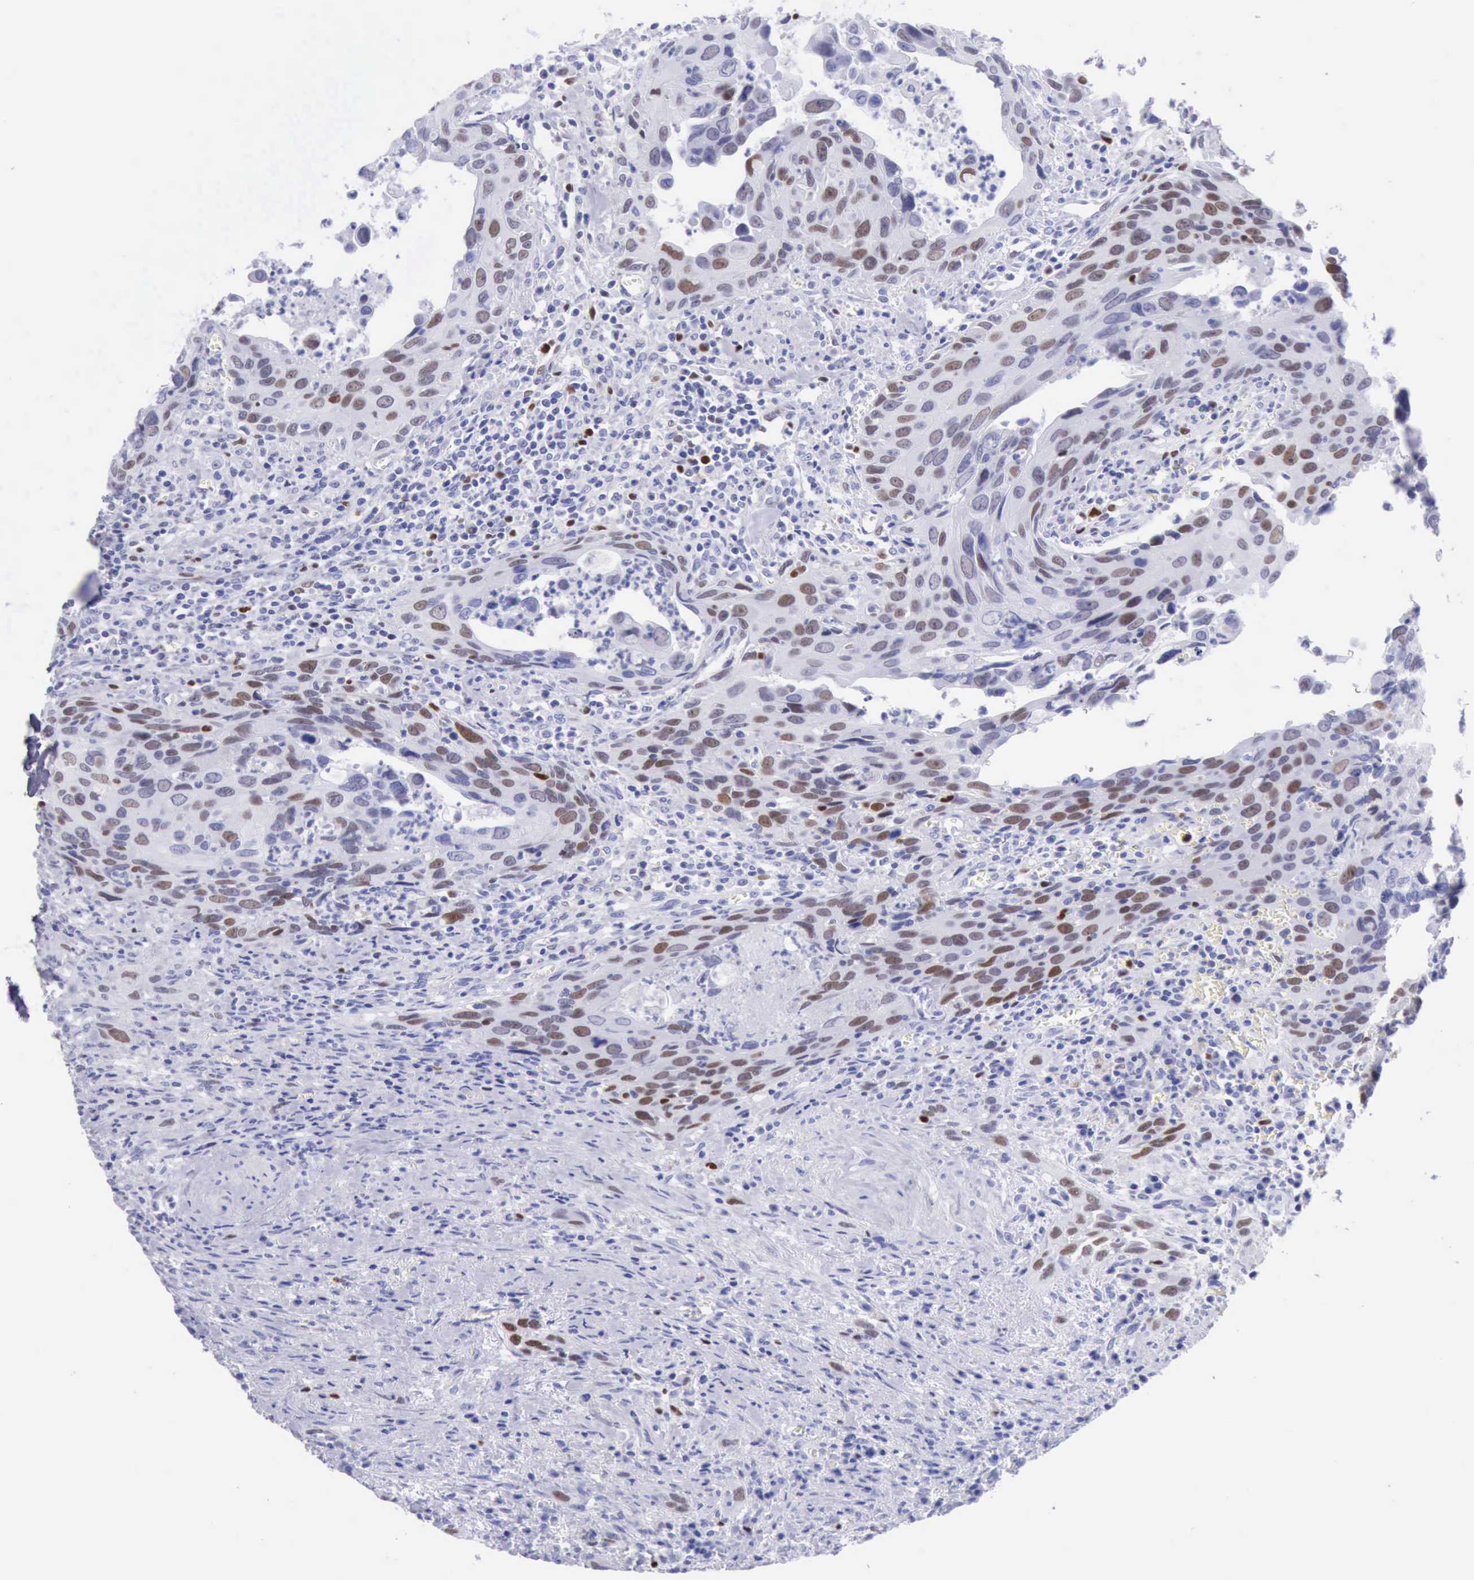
{"staining": {"intensity": "moderate", "quantity": "25%-75%", "location": "nuclear"}, "tissue": "urothelial cancer", "cell_type": "Tumor cells", "image_type": "cancer", "snomed": [{"axis": "morphology", "description": "Urothelial carcinoma, High grade"}, {"axis": "topography", "description": "Urinary bladder"}], "caption": "The image exhibits immunohistochemical staining of urothelial carcinoma (high-grade). There is moderate nuclear staining is seen in approximately 25%-75% of tumor cells. The protein is shown in brown color, while the nuclei are stained blue.", "gene": "MCM2", "patient": {"sex": "male", "age": 71}}